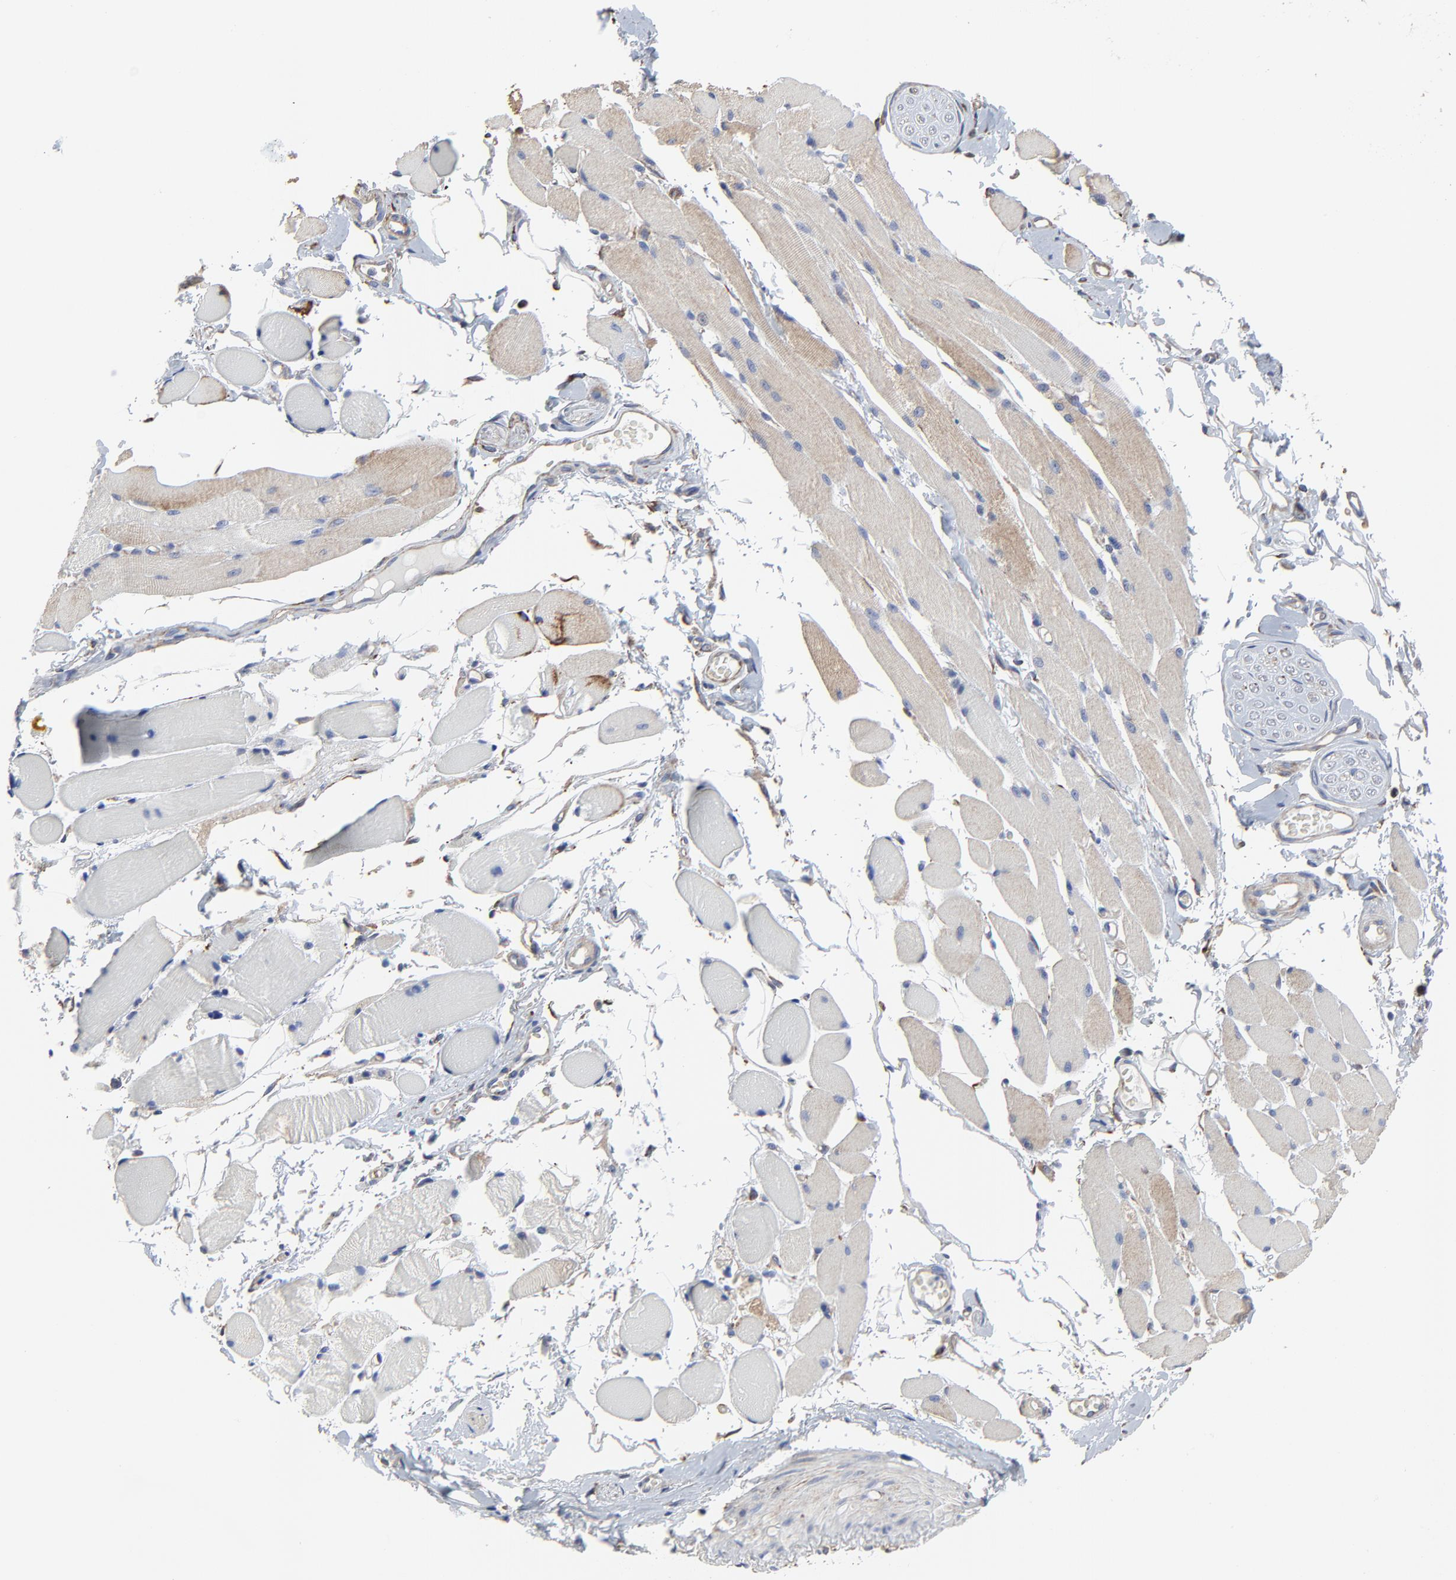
{"staining": {"intensity": "negative", "quantity": "none", "location": "none"}, "tissue": "adipose tissue", "cell_type": "Adipocytes", "image_type": "normal", "snomed": [{"axis": "morphology", "description": "Normal tissue, NOS"}, {"axis": "morphology", "description": "Squamous cell carcinoma, NOS"}, {"axis": "topography", "description": "Skeletal muscle"}, {"axis": "topography", "description": "Soft tissue"}, {"axis": "topography", "description": "Oral tissue"}], "caption": "IHC image of benign human adipose tissue stained for a protein (brown), which displays no positivity in adipocytes.", "gene": "NXF3", "patient": {"sex": "male", "age": 54}}